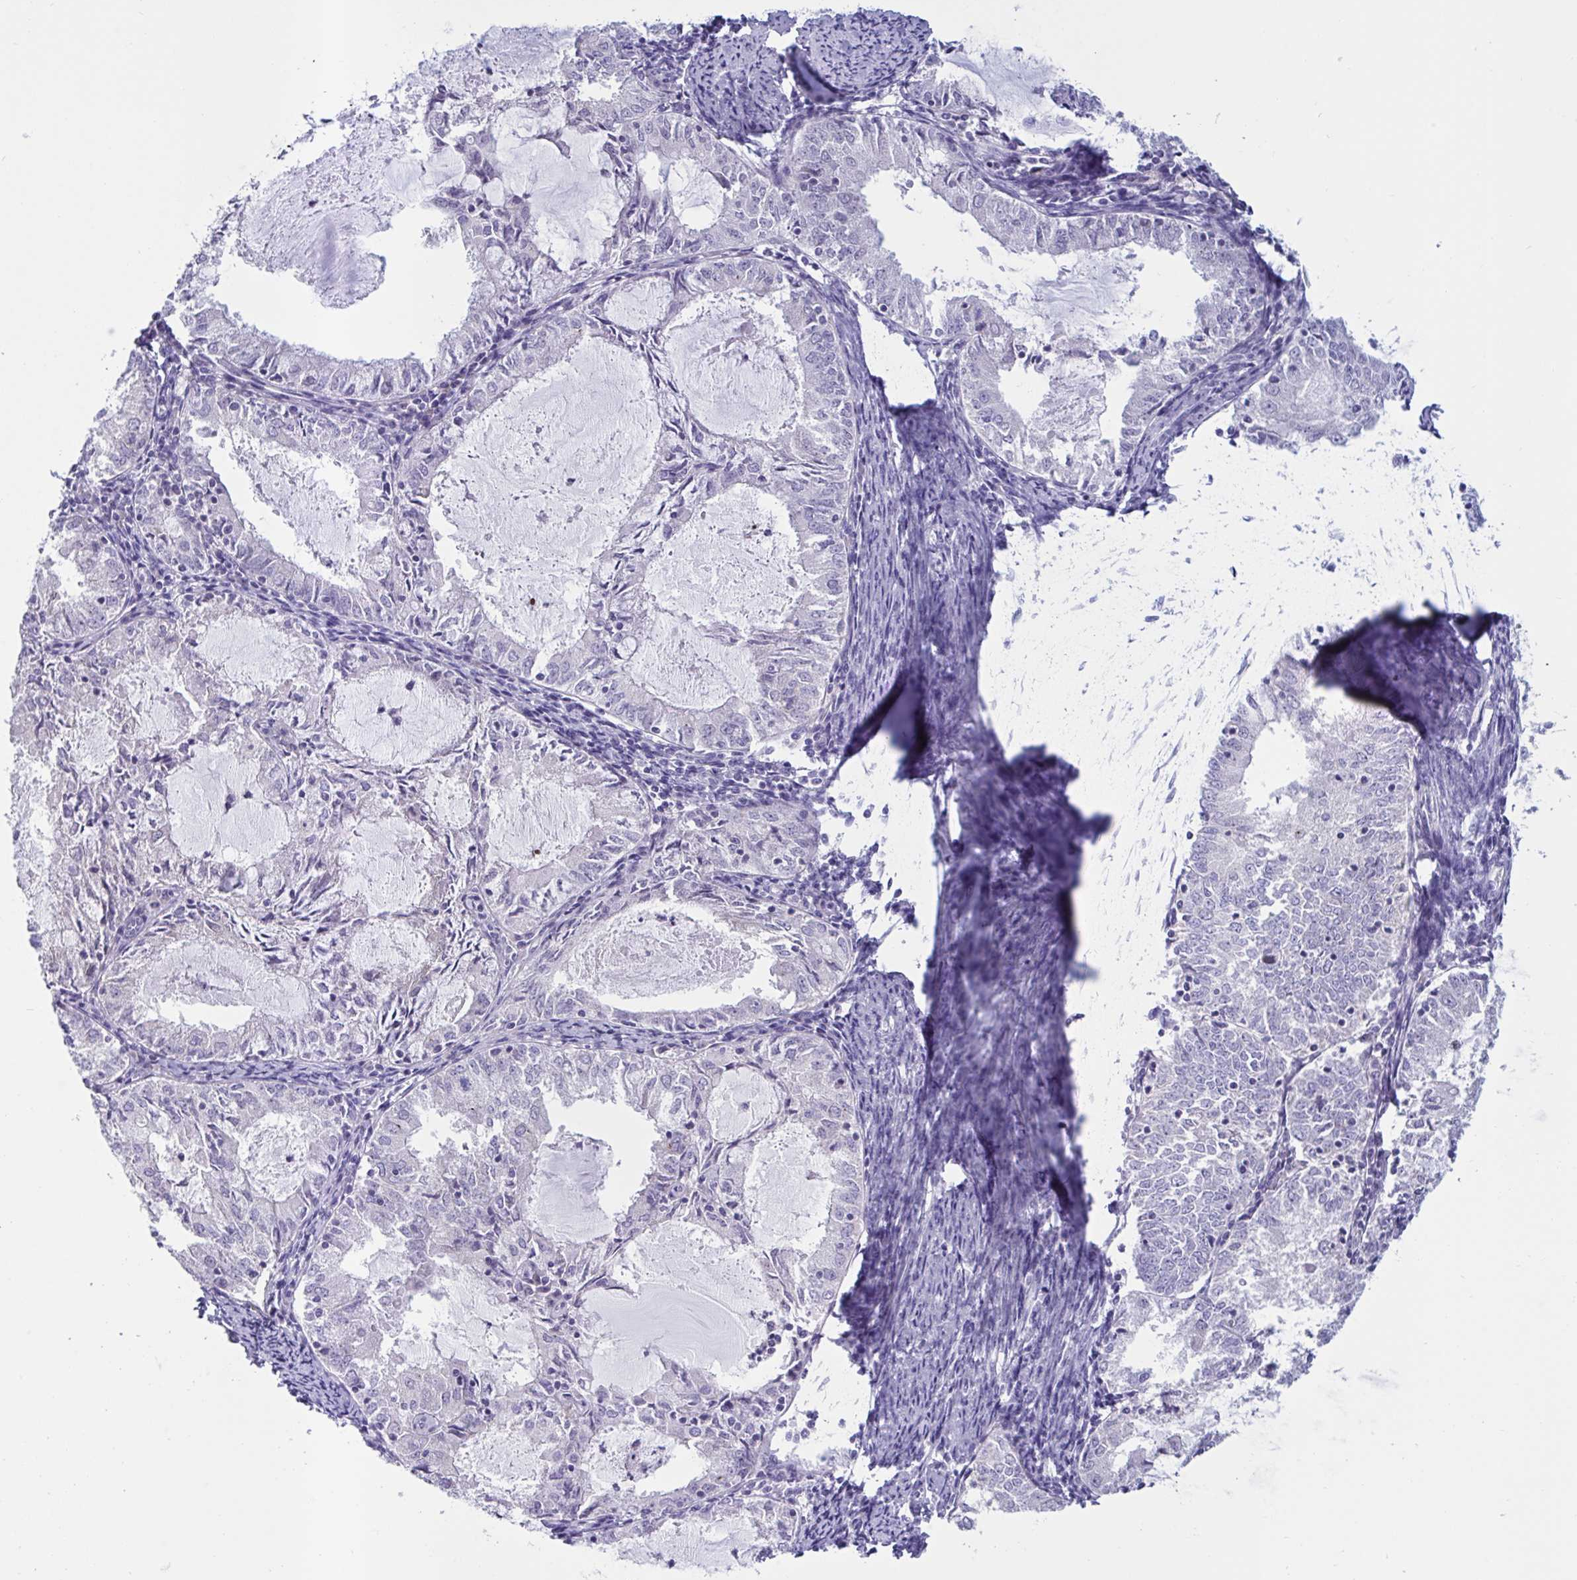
{"staining": {"intensity": "negative", "quantity": "none", "location": "none"}, "tissue": "endometrial cancer", "cell_type": "Tumor cells", "image_type": "cancer", "snomed": [{"axis": "morphology", "description": "Adenocarcinoma, NOS"}, {"axis": "topography", "description": "Endometrium"}], "caption": "Endometrial cancer stained for a protein using immunohistochemistry demonstrates no positivity tumor cells.", "gene": "DOCK11", "patient": {"sex": "female", "age": 57}}